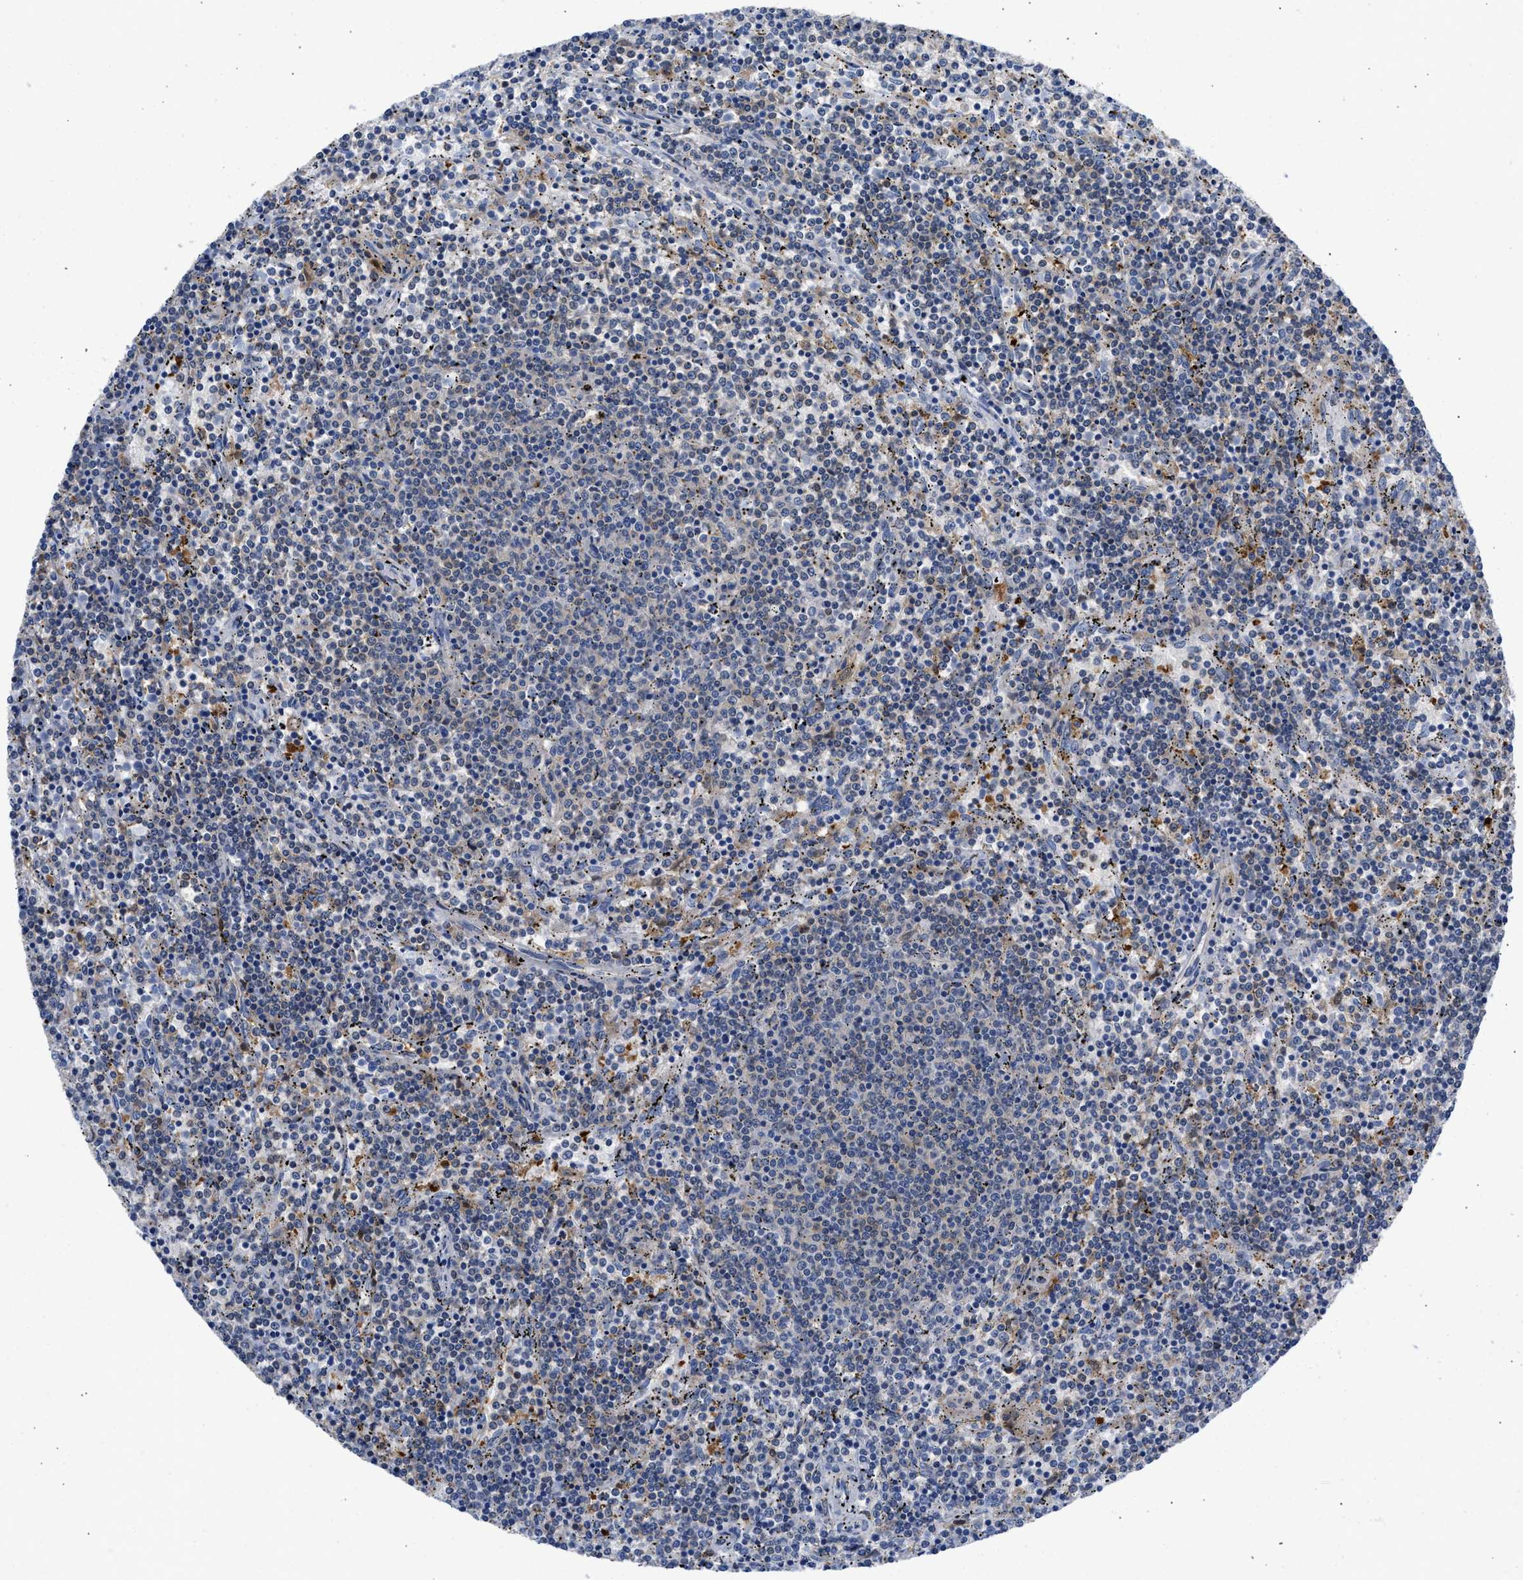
{"staining": {"intensity": "negative", "quantity": "none", "location": "none"}, "tissue": "lymphoma", "cell_type": "Tumor cells", "image_type": "cancer", "snomed": [{"axis": "morphology", "description": "Malignant lymphoma, non-Hodgkin's type, Low grade"}, {"axis": "topography", "description": "Spleen"}], "caption": "Lymphoma was stained to show a protein in brown. There is no significant staining in tumor cells.", "gene": "CBR1", "patient": {"sex": "female", "age": 50}}